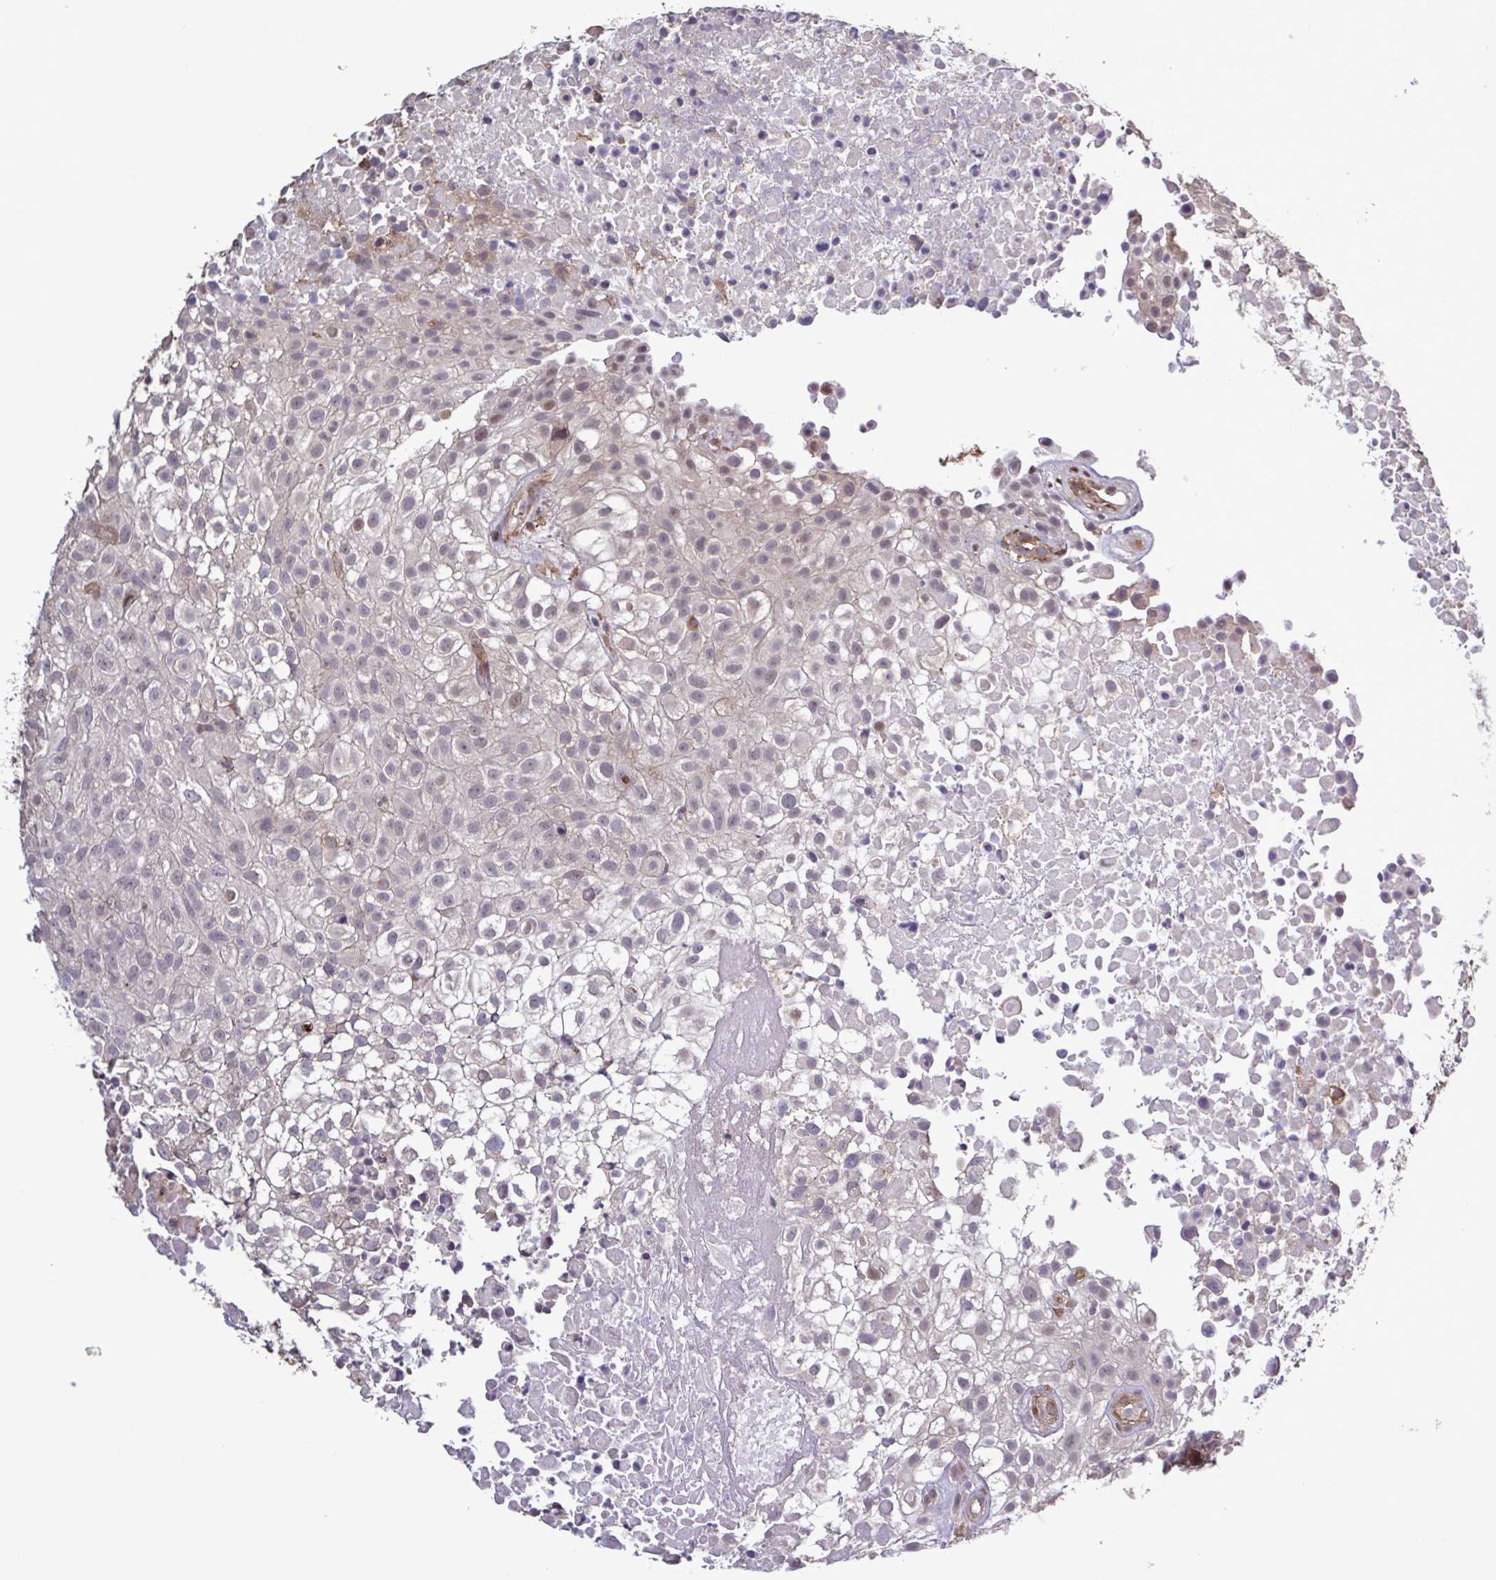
{"staining": {"intensity": "negative", "quantity": "none", "location": "none"}, "tissue": "urothelial cancer", "cell_type": "Tumor cells", "image_type": "cancer", "snomed": [{"axis": "morphology", "description": "Urothelial carcinoma, High grade"}, {"axis": "topography", "description": "Urinary bladder"}], "caption": "High magnification brightfield microscopy of urothelial cancer stained with DAB (3,3'-diaminobenzidine) (brown) and counterstained with hematoxylin (blue): tumor cells show no significant positivity. Nuclei are stained in blue.", "gene": "ZNF200", "patient": {"sex": "male", "age": 56}}